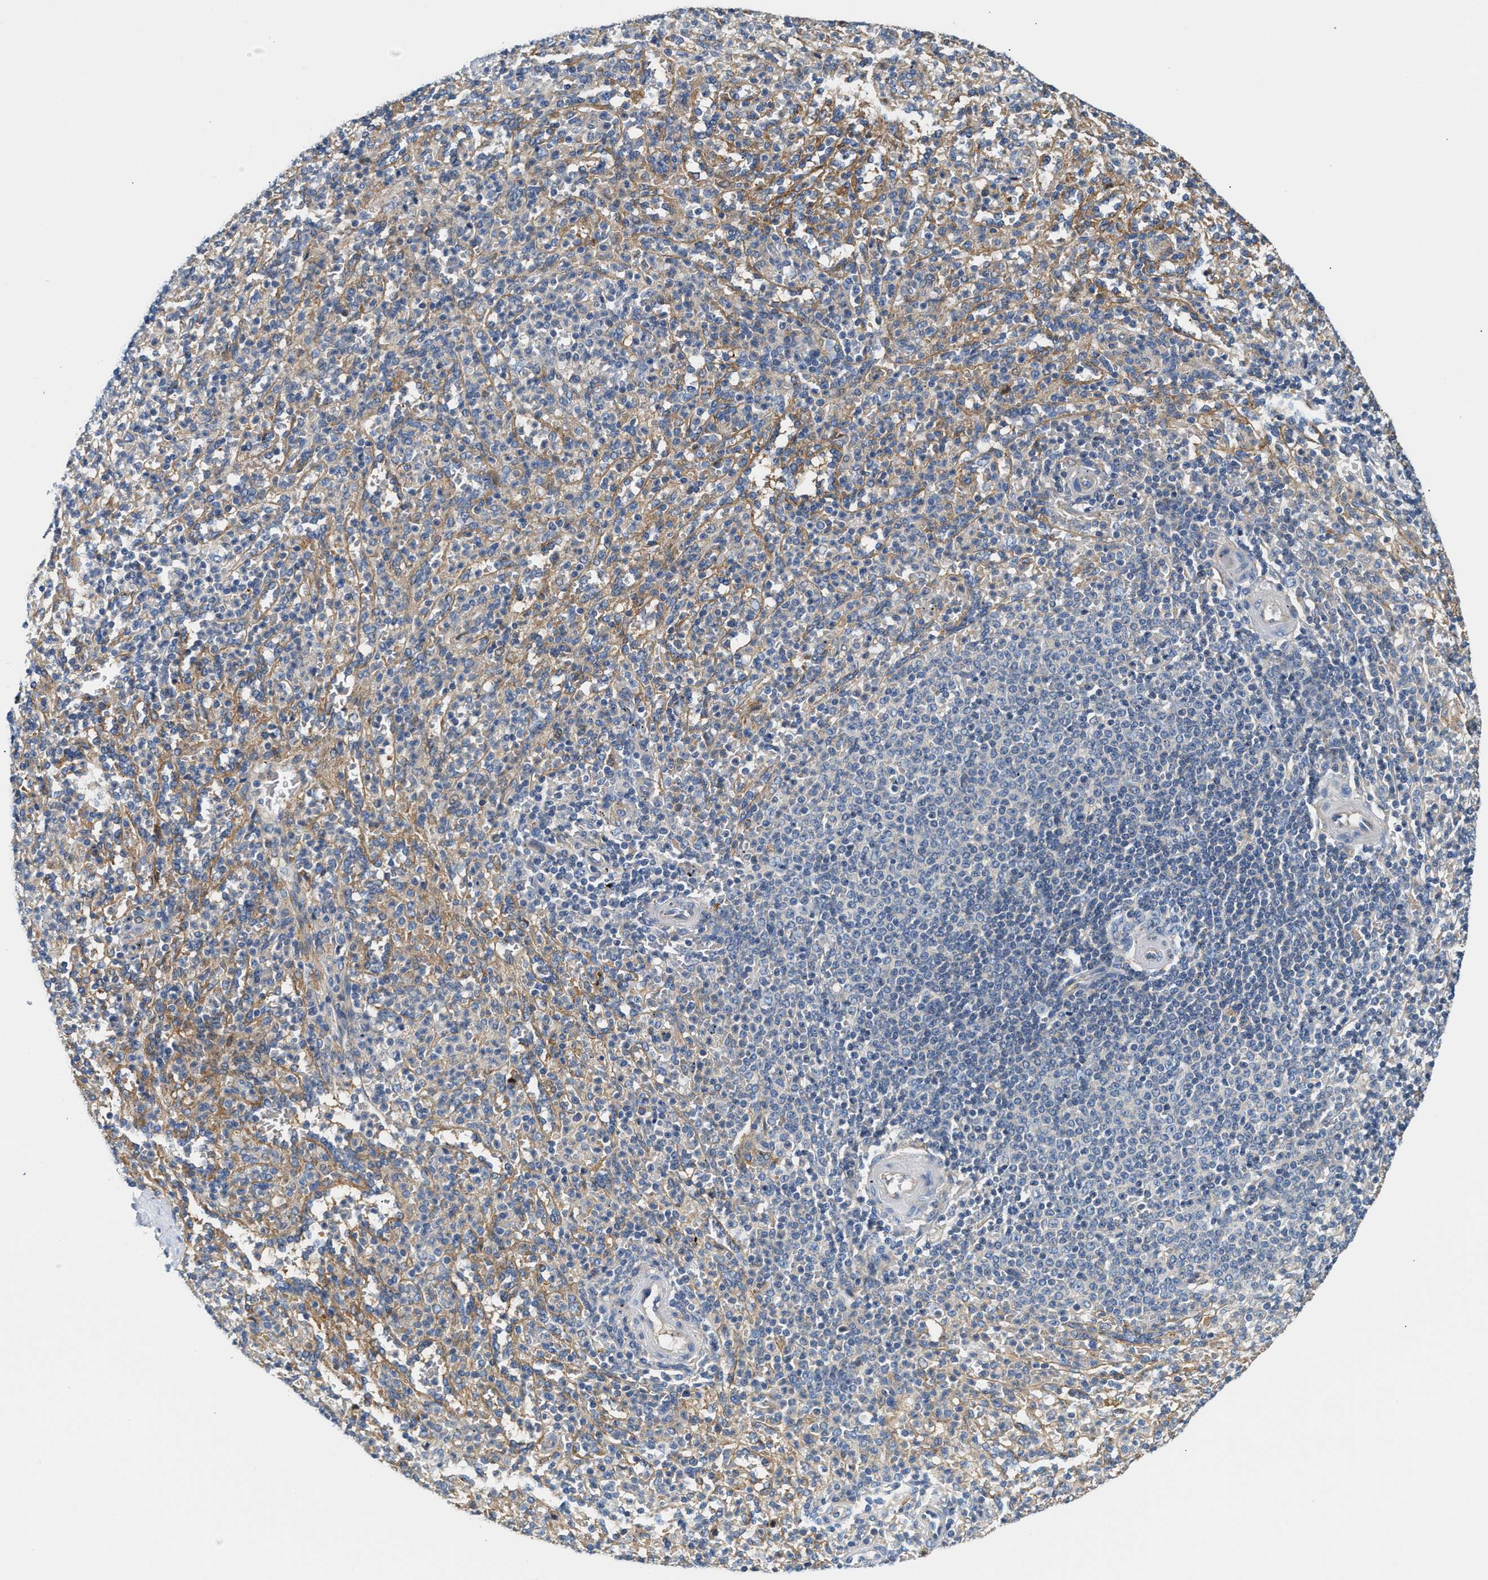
{"staining": {"intensity": "weak", "quantity": "<25%", "location": "cytoplasmic/membranous"}, "tissue": "spleen", "cell_type": "Cells in red pulp", "image_type": "normal", "snomed": [{"axis": "morphology", "description": "Normal tissue, NOS"}, {"axis": "topography", "description": "Spleen"}], "caption": "Human spleen stained for a protein using immunohistochemistry (IHC) exhibits no expression in cells in red pulp.", "gene": "NSUN7", "patient": {"sex": "male", "age": 36}}